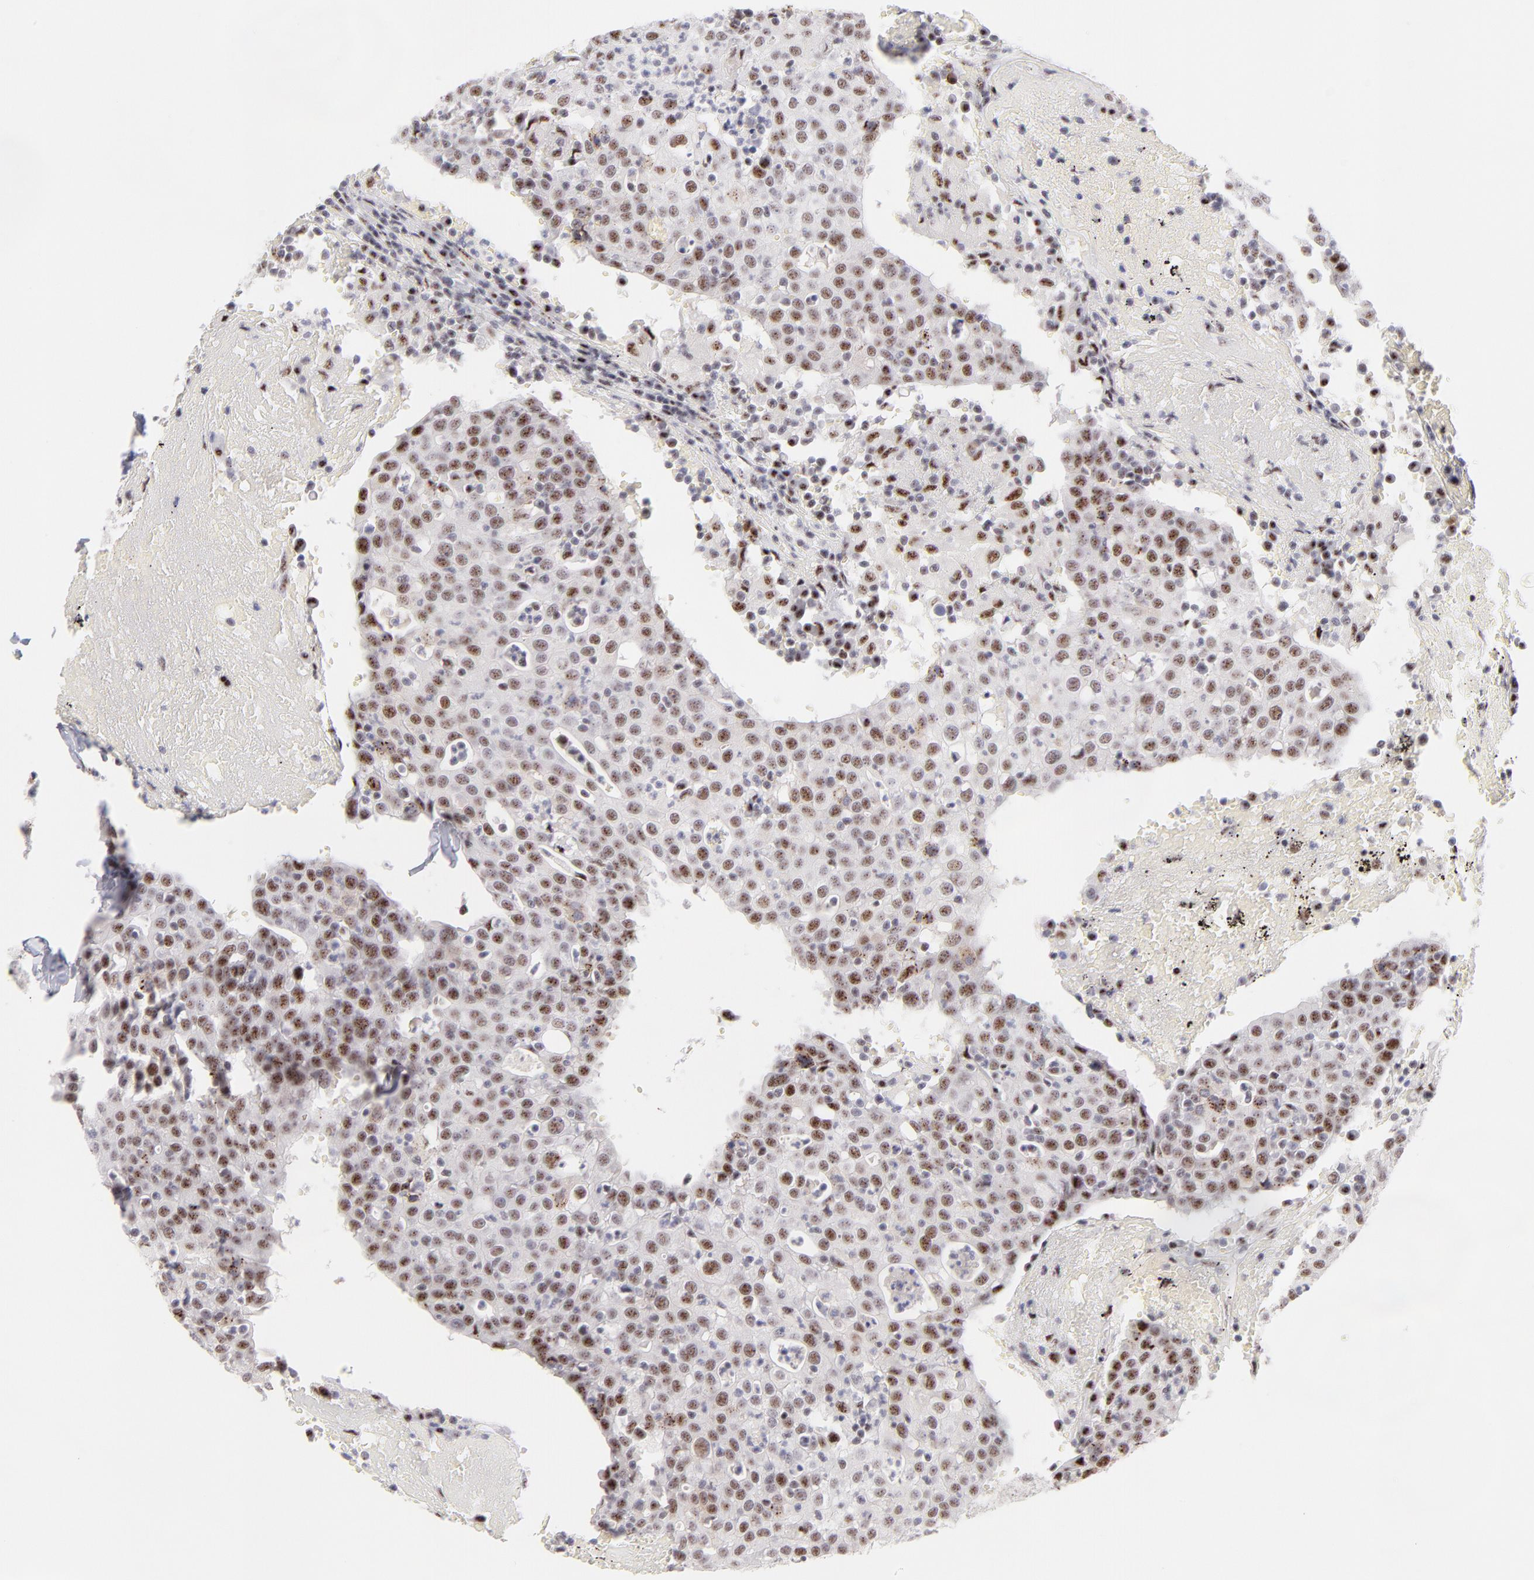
{"staining": {"intensity": "moderate", "quantity": ">75%", "location": "nuclear"}, "tissue": "head and neck cancer", "cell_type": "Tumor cells", "image_type": "cancer", "snomed": [{"axis": "morphology", "description": "Adenocarcinoma, NOS"}, {"axis": "topography", "description": "Salivary gland"}, {"axis": "topography", "description": "Head-Neck"}], "caption": "Protein expression analysis of human head and neck cancer reveals moderate nuclear staining in about >75% of tumor cells.", "gene": "CDC25C", "patient": {"sex": "female", "age": 65}}